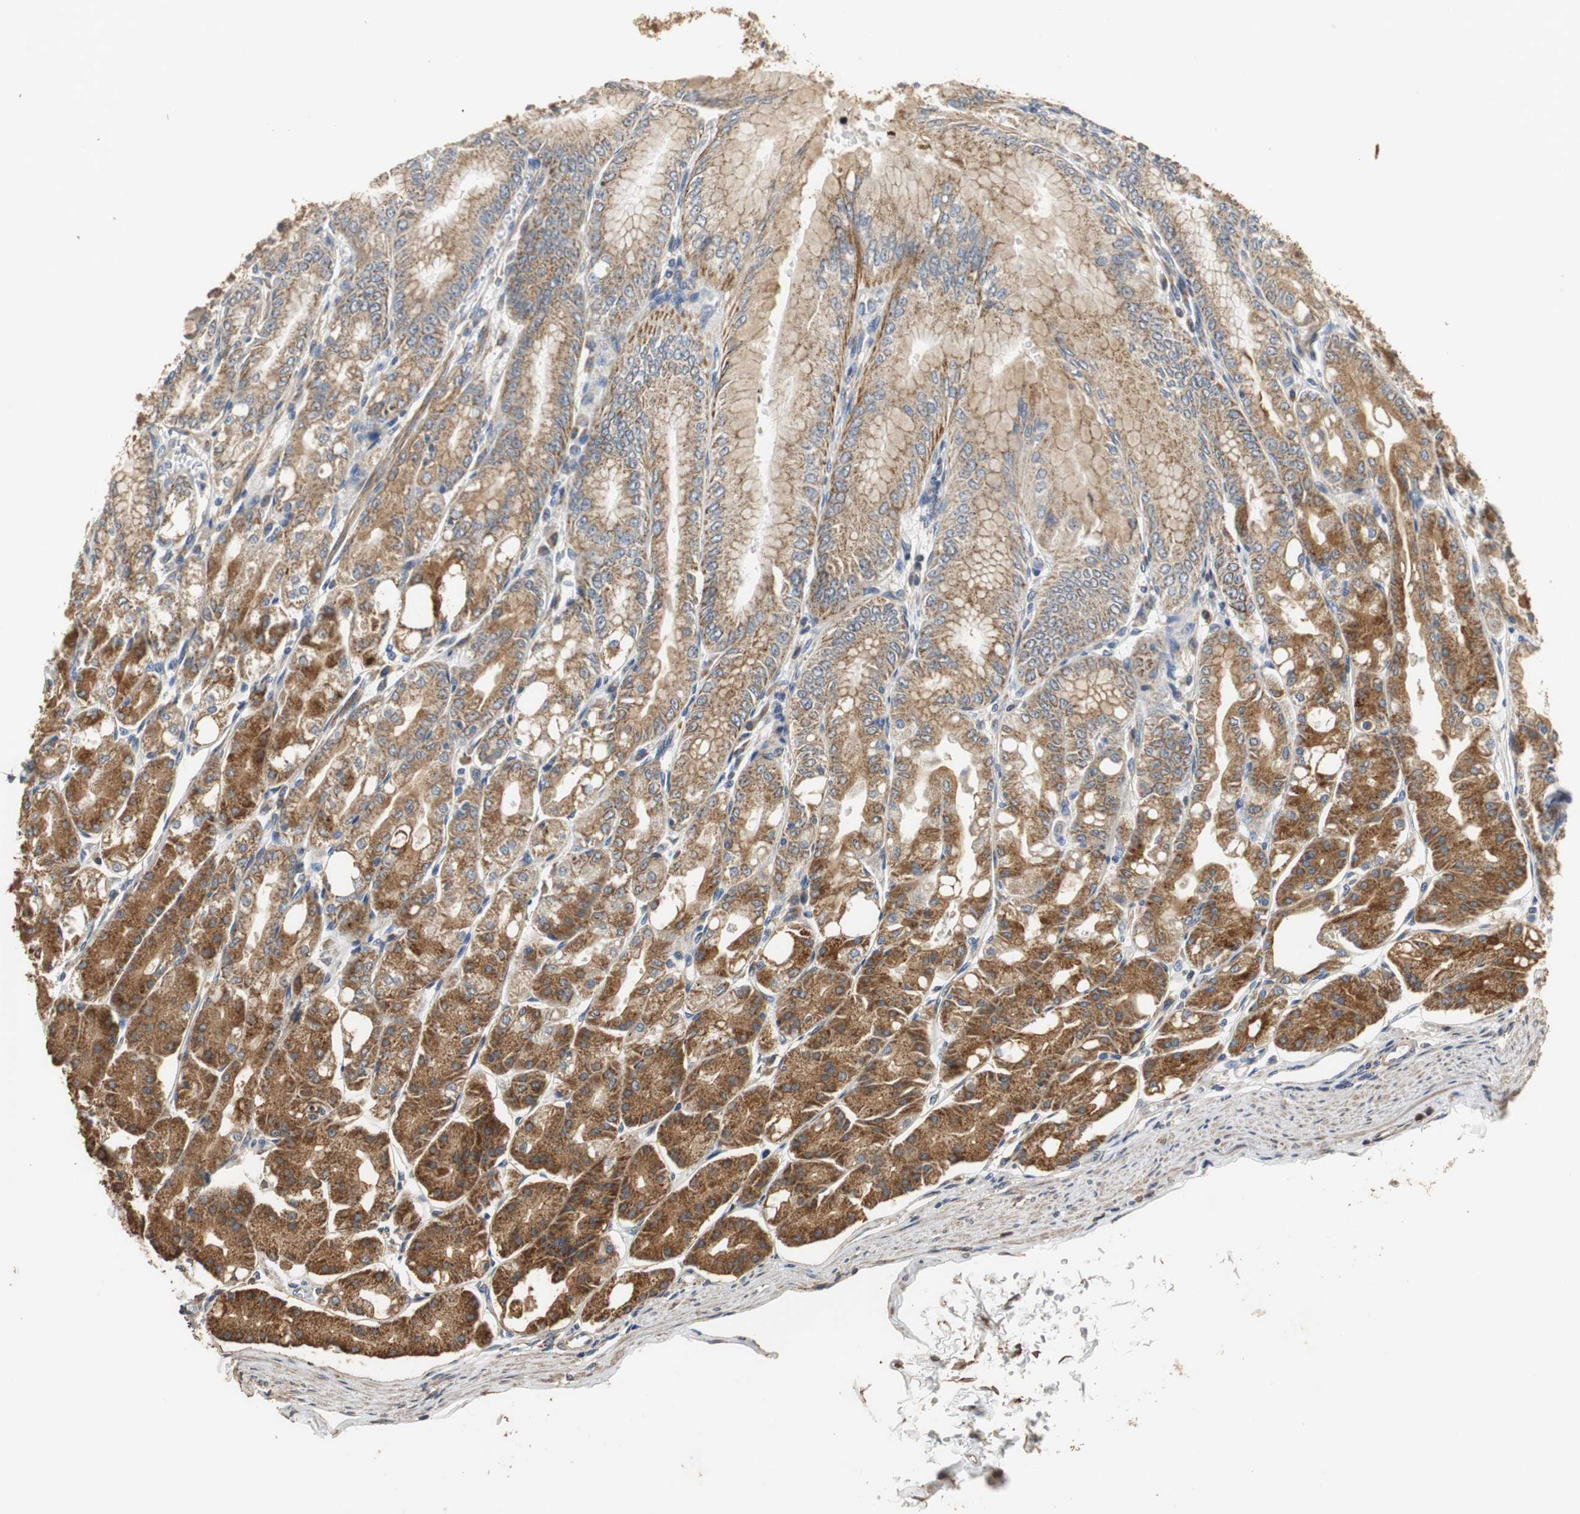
{"staining": {"intensity": "strong", "quantity": ">75%", "location": "cytoplasmic/membranous"}, "tissue": "stomach", "cell_type": "Glandular cells", "image_type": "normal", "snomed": [{"axis": "morphology", "description": "Normal tissue, NOS"}, {"axis": "topography", "description": "Stomach, lower"}], "caption": "A high amount of strong cytoplasmic/membranous expression is present in about >75% of glandular cells in normal stomach. (IHC, brightfield microscopy, high magnification).", "gene": "HMGCL", "patient": {"sex": "male", "age": 71}}